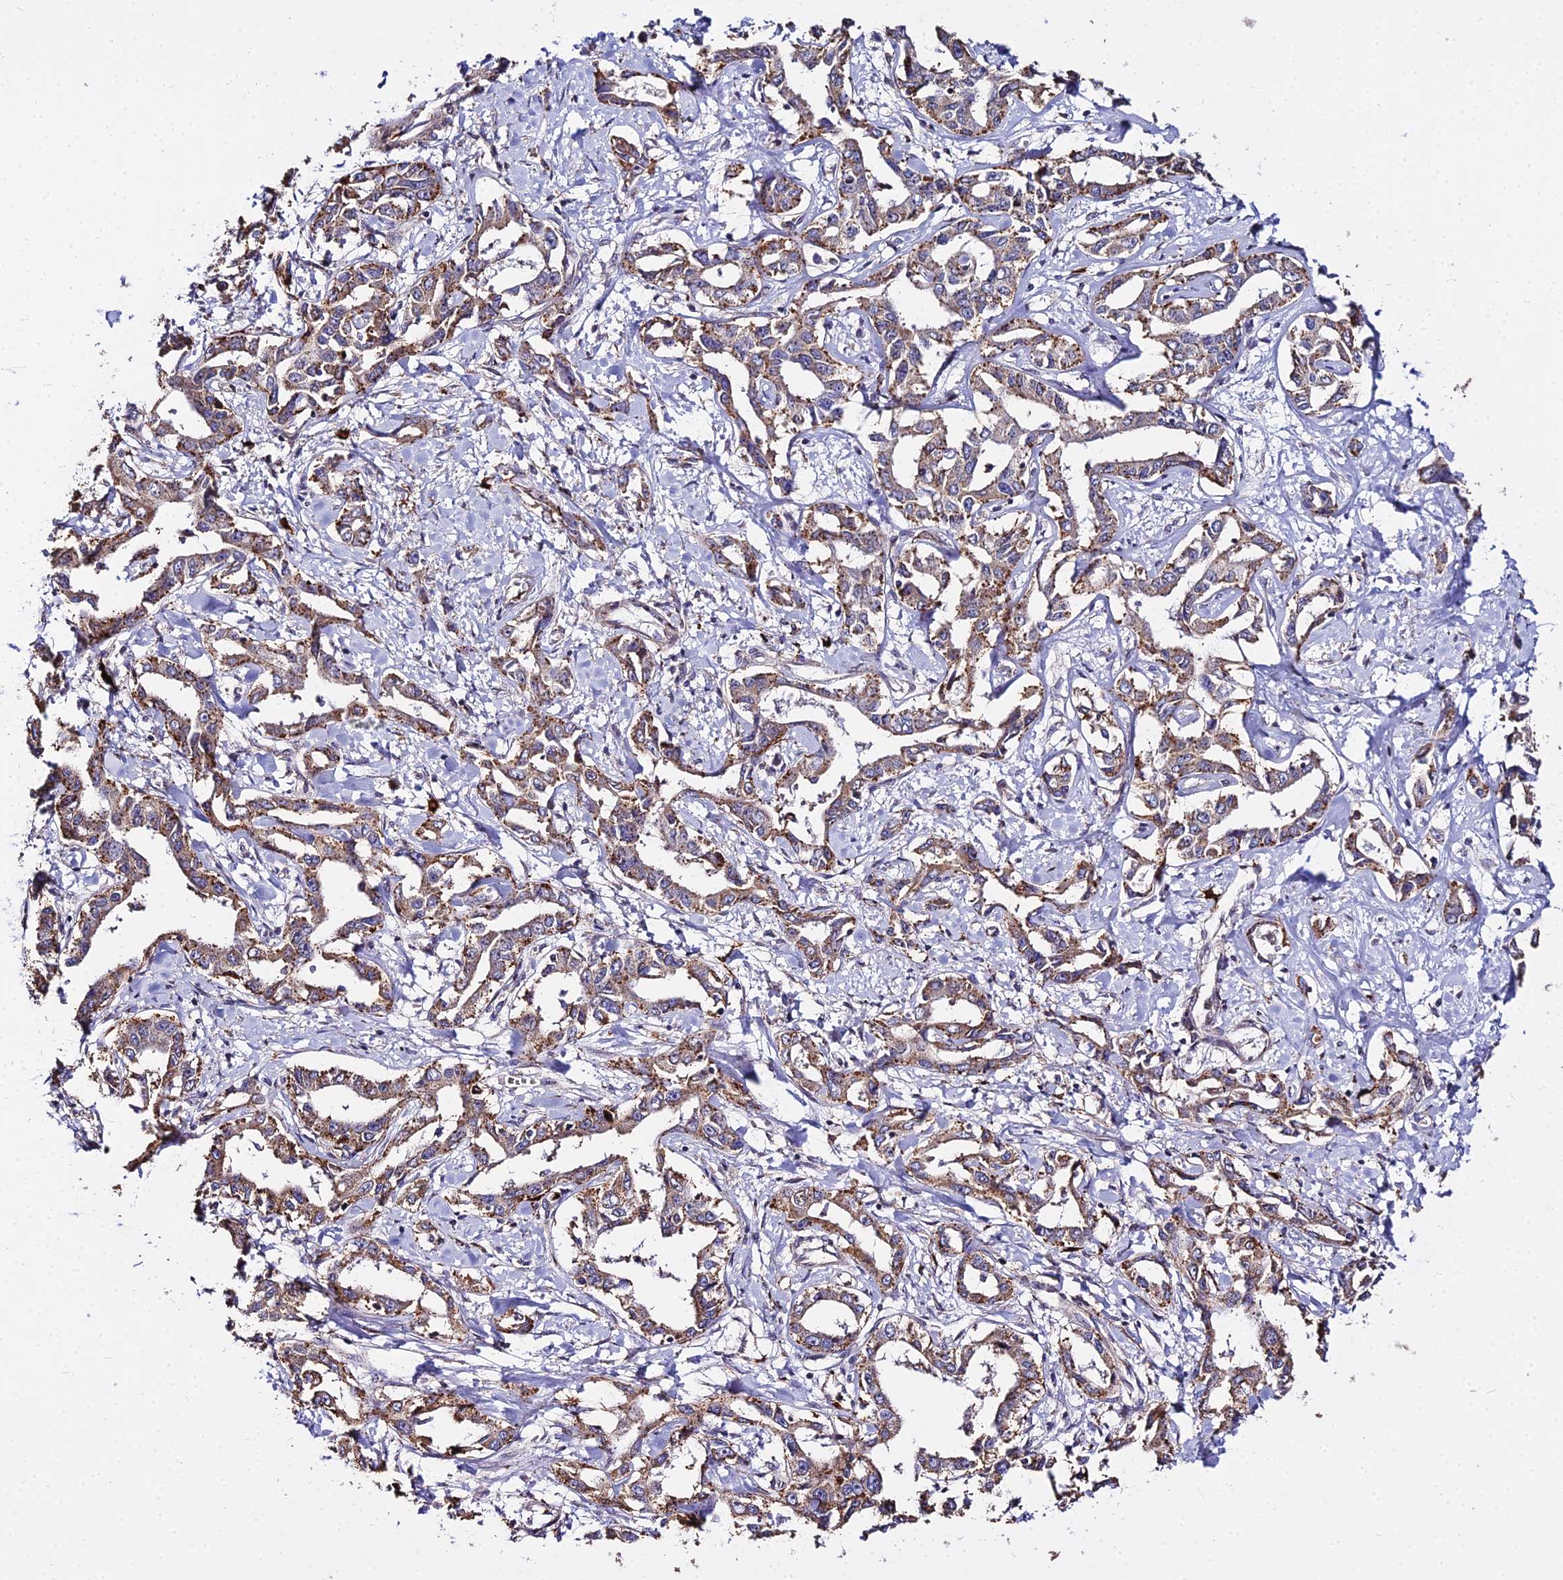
{"staining": {"intensity": "moderate", "quantity": ">75%", "location": "cytoplasmic/membranous"}, "tissue": "liver cancer", "cell_type": "Tumor cells", "image_type": "cancer", "snomed": [{"axis": "morphology", "description": "Cholangiocarcinoma"}, {"axis": "topography", "description": "Liver"}], "caption": "Brown immunohistochemical staining in human liver cholangiocarcinoma shows moderate cytoplasmic/membranous staining in approximately >75% of tumor cells.", "gene": "PEX19", "patient": {"sex": "male", "age": 59}}